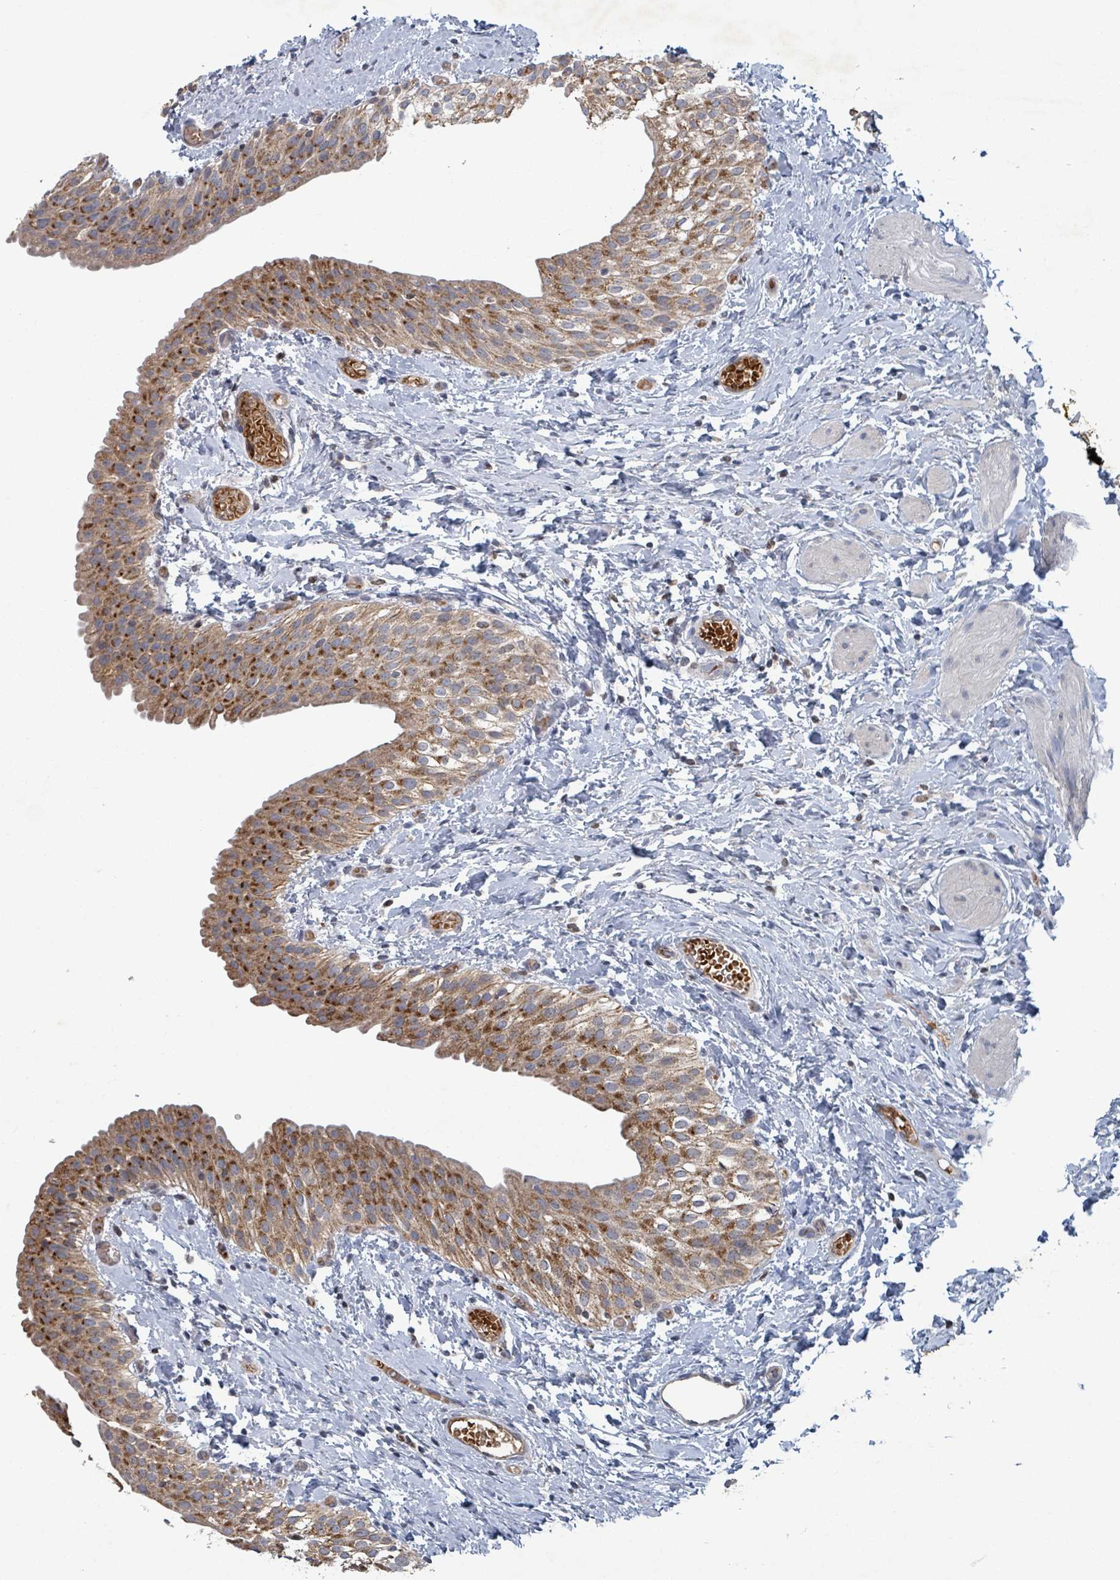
{"staining": {"intensity": "strong", "quantity": ">75%", "location": "cytoplasmic/membranous"}, "tissue": "urinary bladder", "cell_type": "Urothelial cells", "image_type": "normal", "snomed": [{"axis": "morphology", "description": "Normal tissue, NOS"}, {"axis": "topography", "description": "Urinary bladder"}], "caption": "Brown immunohistochemical staining in unremarkable human urinary bladder shows strong cytoplasmic/membranous expression in about >75% of urothelial cells.", "gene": "GRM8", "patient": {"sex": "male", "age": 1}}